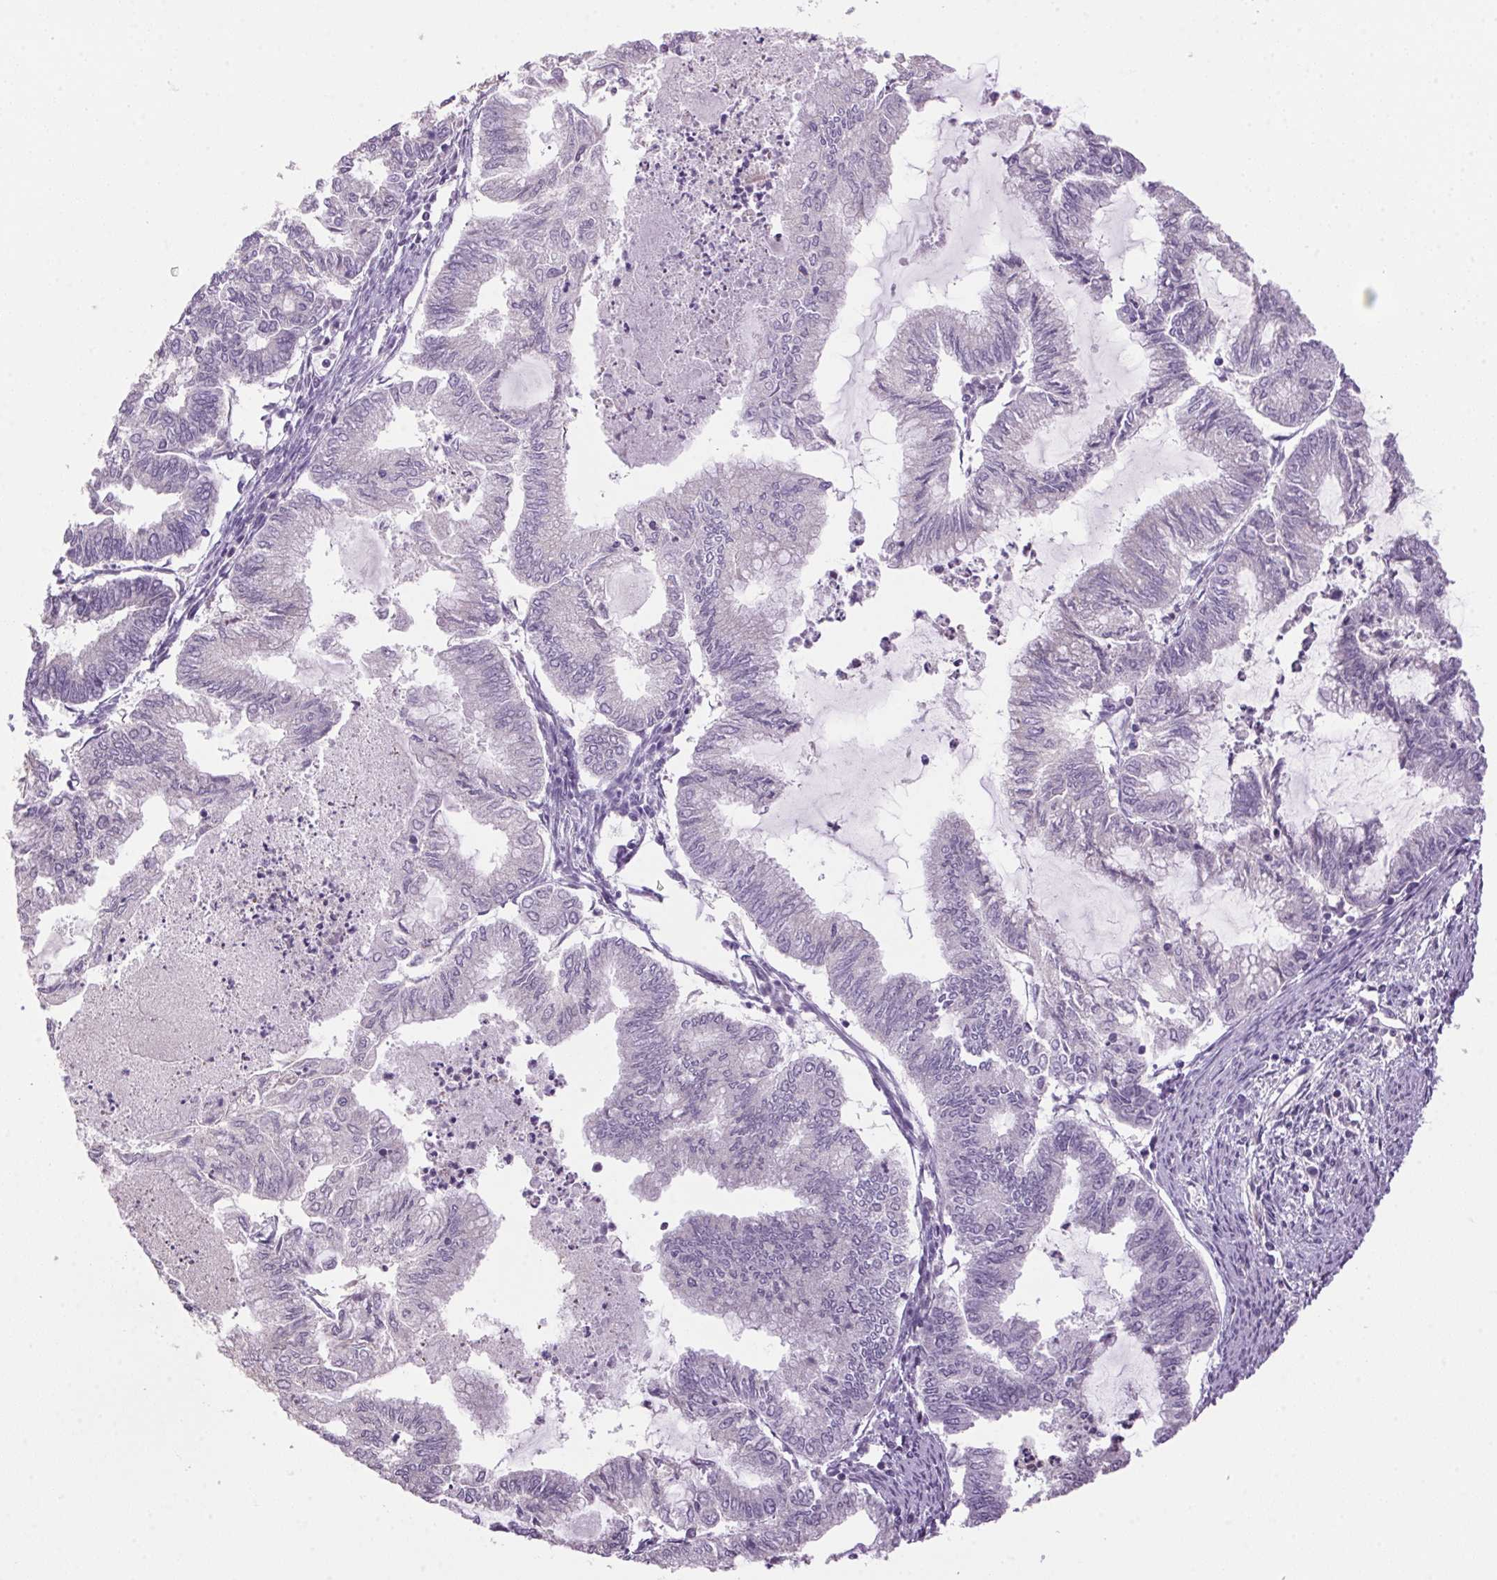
{"staining": {"intensity": "negative", "quantity": "none", "location": "none"}, "tissue": "endometrial cancer", "cell_type": "Tumor cells", "image_type": "cancer", "snomed": [{"axis": "morphology", "description": "Adenocarcinoma, NOS"}, {"axis": "topography", "description": "Endometrium"}], "caption": "IHC histopathology image of neoplastic tissue: human endometrial cancer (adenocarcinoma) stained with DAB reveals no significant protein expression in tumor cells.", "gene": "VWA3B", "patient": {"sex": "female", "age": 79}}